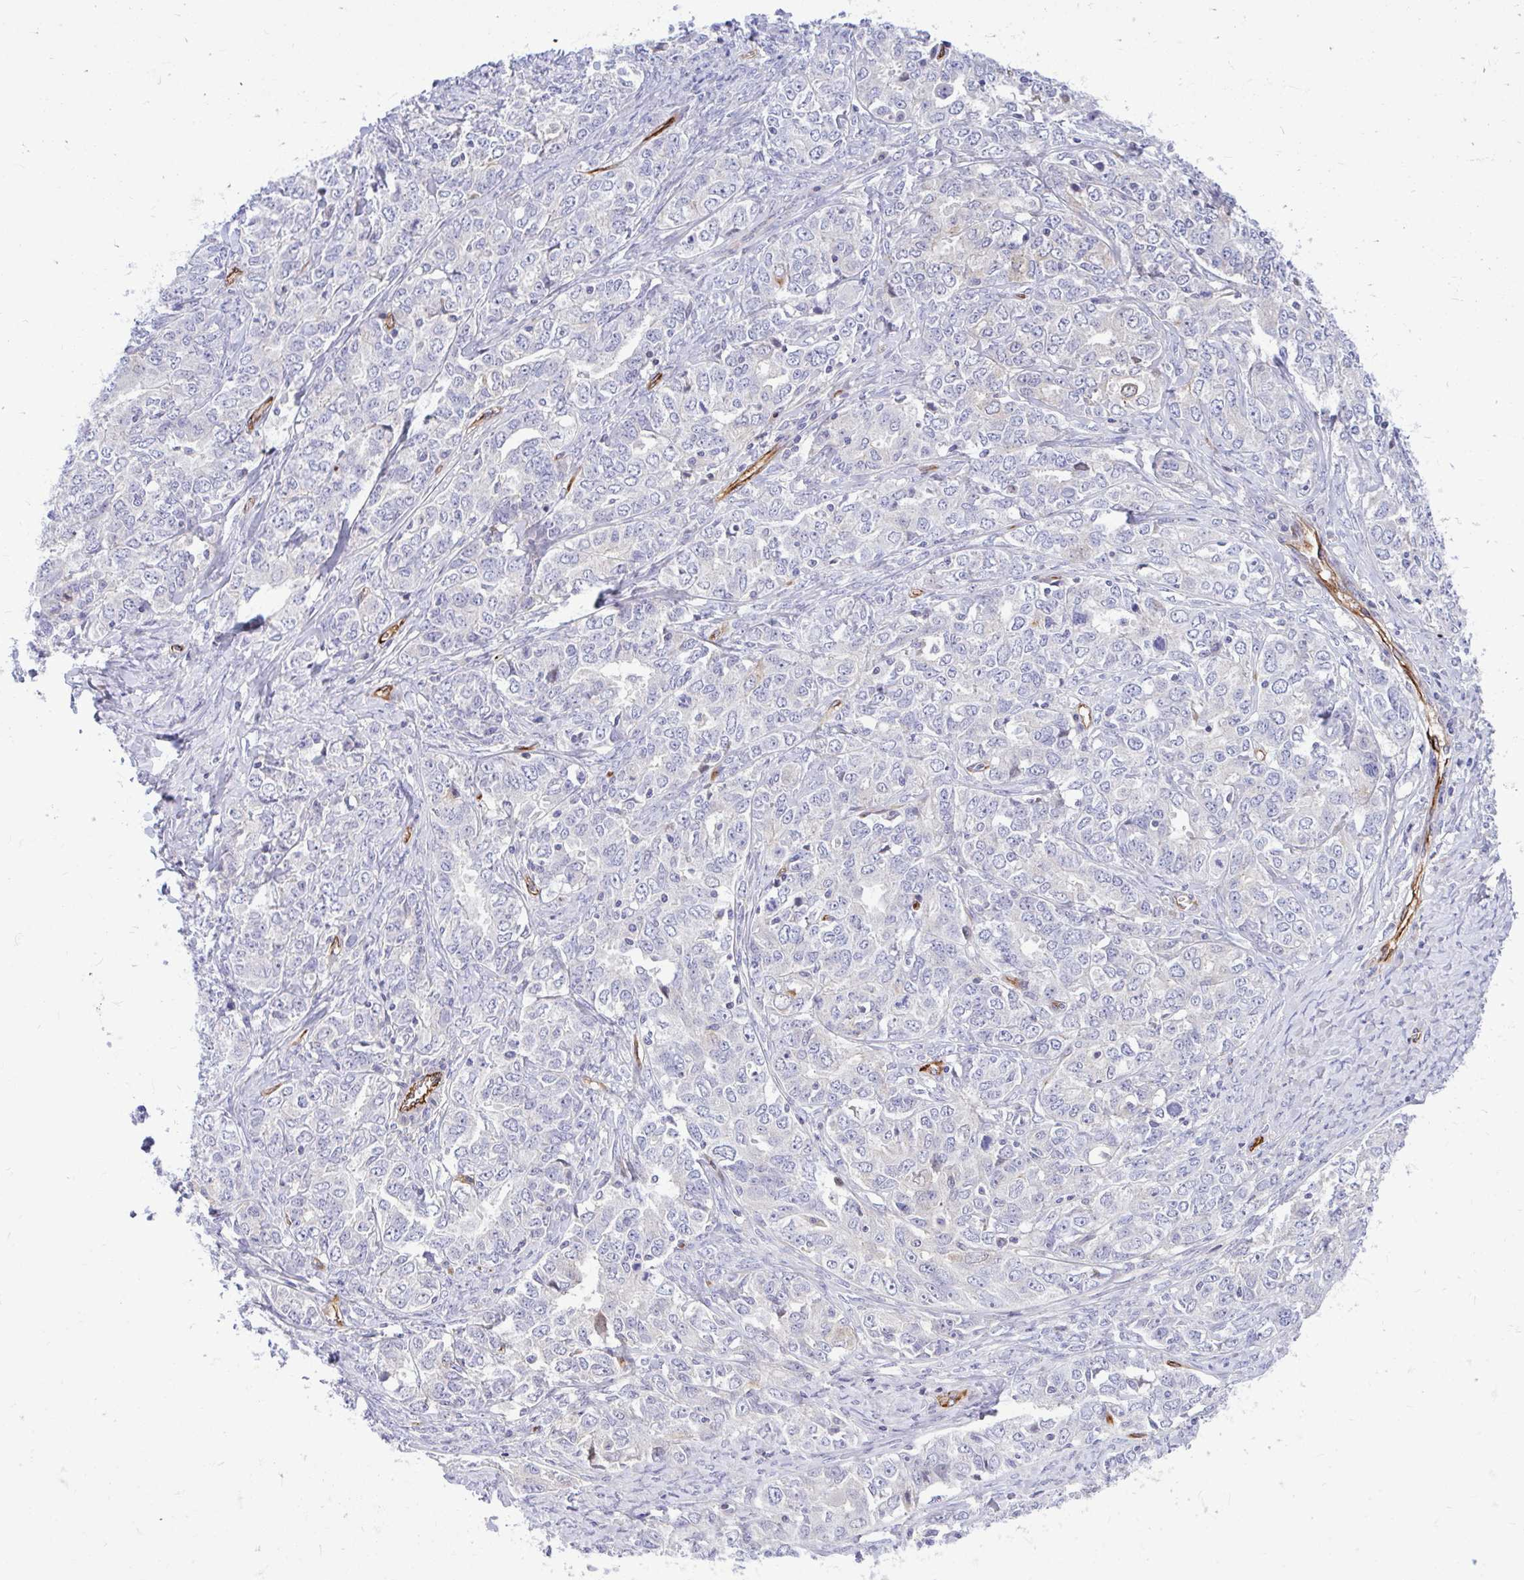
{"staining": {"intensity": "negative", "quantity": "none", "location": "none"}, "tissue": "ovarian cancer", "cell_type": "Tumor cells", "image_type": "cancer", "snomed": [{"axis": "morphology", "description": "Carcinoma, endometroid"}, {"axis": "topography", "description": "Ovary"}], "caption": "This image is of endometroid carcinoma (ovarian) stained with immunohistochemistry (IHC) to label a protein in brown with the nuclei are counter-stained blue. There is no staining in tumor cells. (DAB IHC, high magnification).", "gene": "ESPNL", "patient": {"sex": "female", "age": 62}}